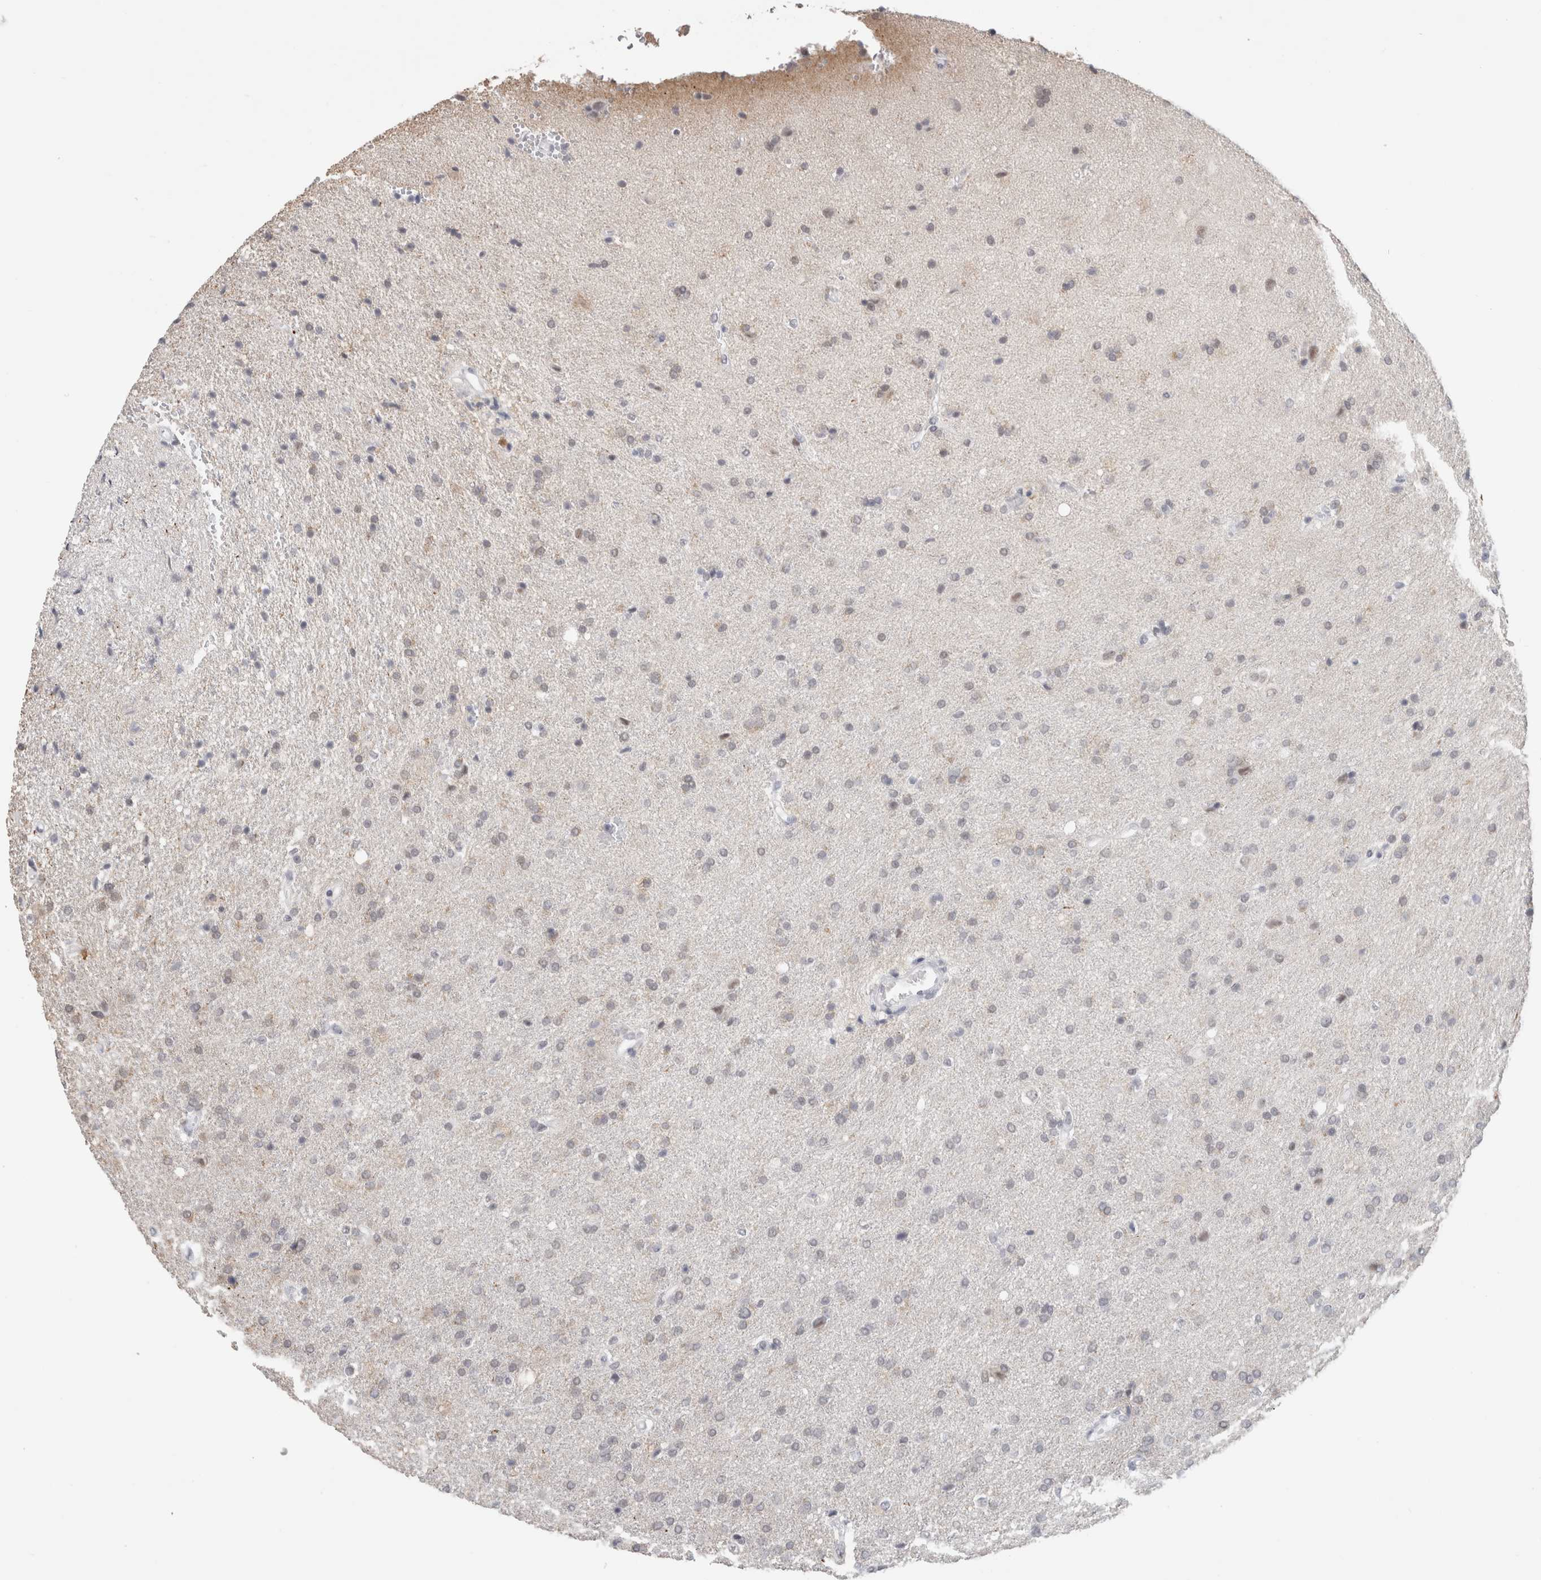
{"staining": {"intensity": "negative", "quantity": "none", "location": "none"}, "tissue": "glioma", "cell_type": "Tumor cells", "image_type": "cancer", "snomed": [{"axis": "morphology", "description": "Glioma, malignant, High grade"}, {"axis": "topography", "description": "Brain"}], "caption": "Immunohistochemistry (IHC) of human malignant high-grade glioma displays no staining in tumor cells.", "gene": "SMARCC1", "patient": {"sex": "male", "age": 72}}